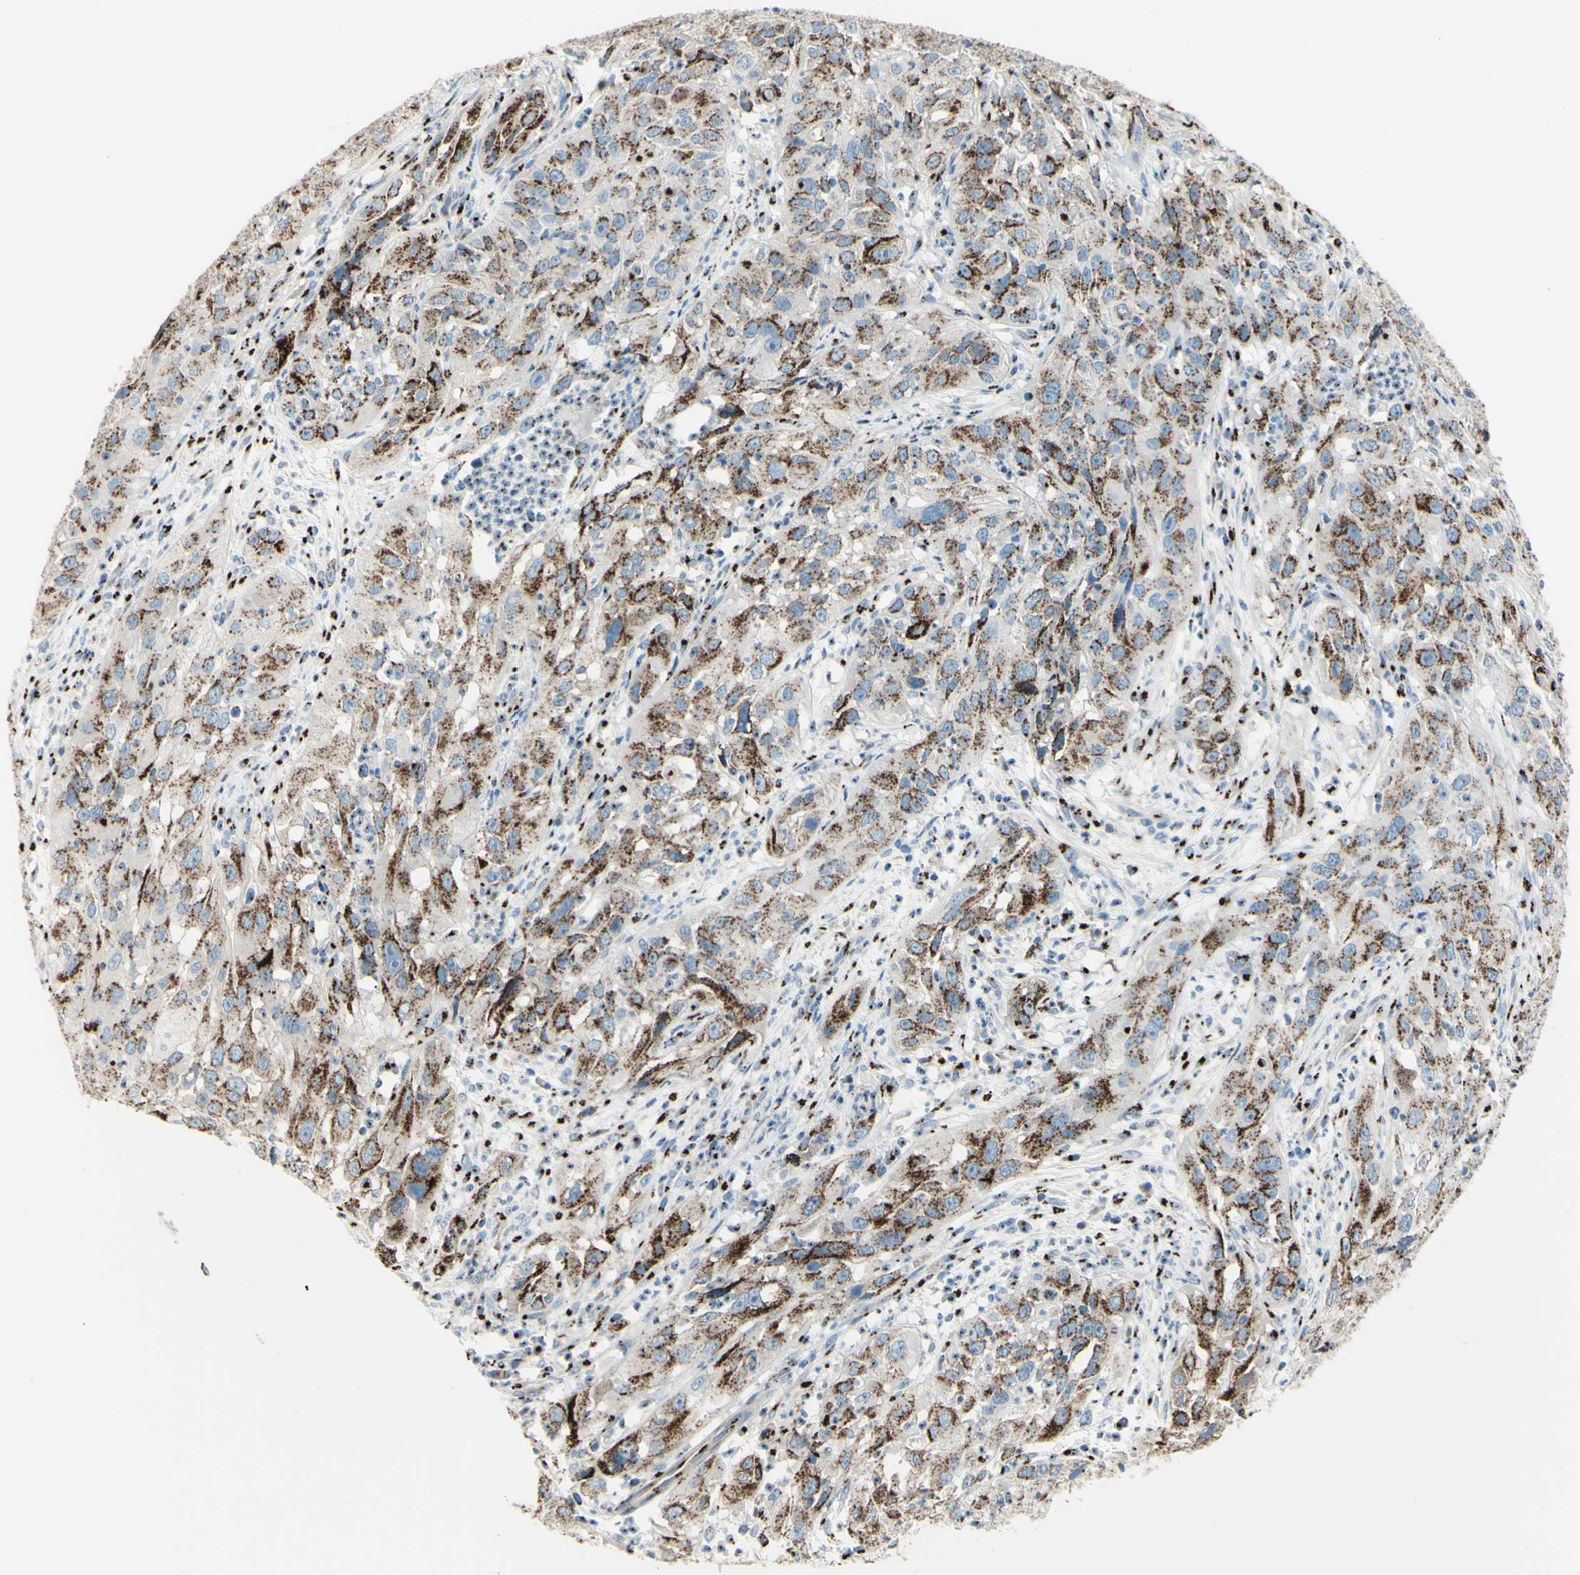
{"staining": {"intensity": "strong", "quantity": ">75%", "location": "cytoplasmic/membranous"}, "tissue": "cervical cancer", "cell_type": "Tumor cells", "image_type": "cancer", "snomed": [{"axis": "morphology", "description": "Squamous cell carcinoma, NOS"}, {"axis": "topography", "description": "Cervix"}], "caption": "This image shows immunohistochemistry staining of squamous cell carcinoma (cervical), with high strong cytoplasmic/membranous positivity in approximately >75% of tumor cells.", "gene": "B4GALT1", "patient": {"sex": "female", "age": 32}}